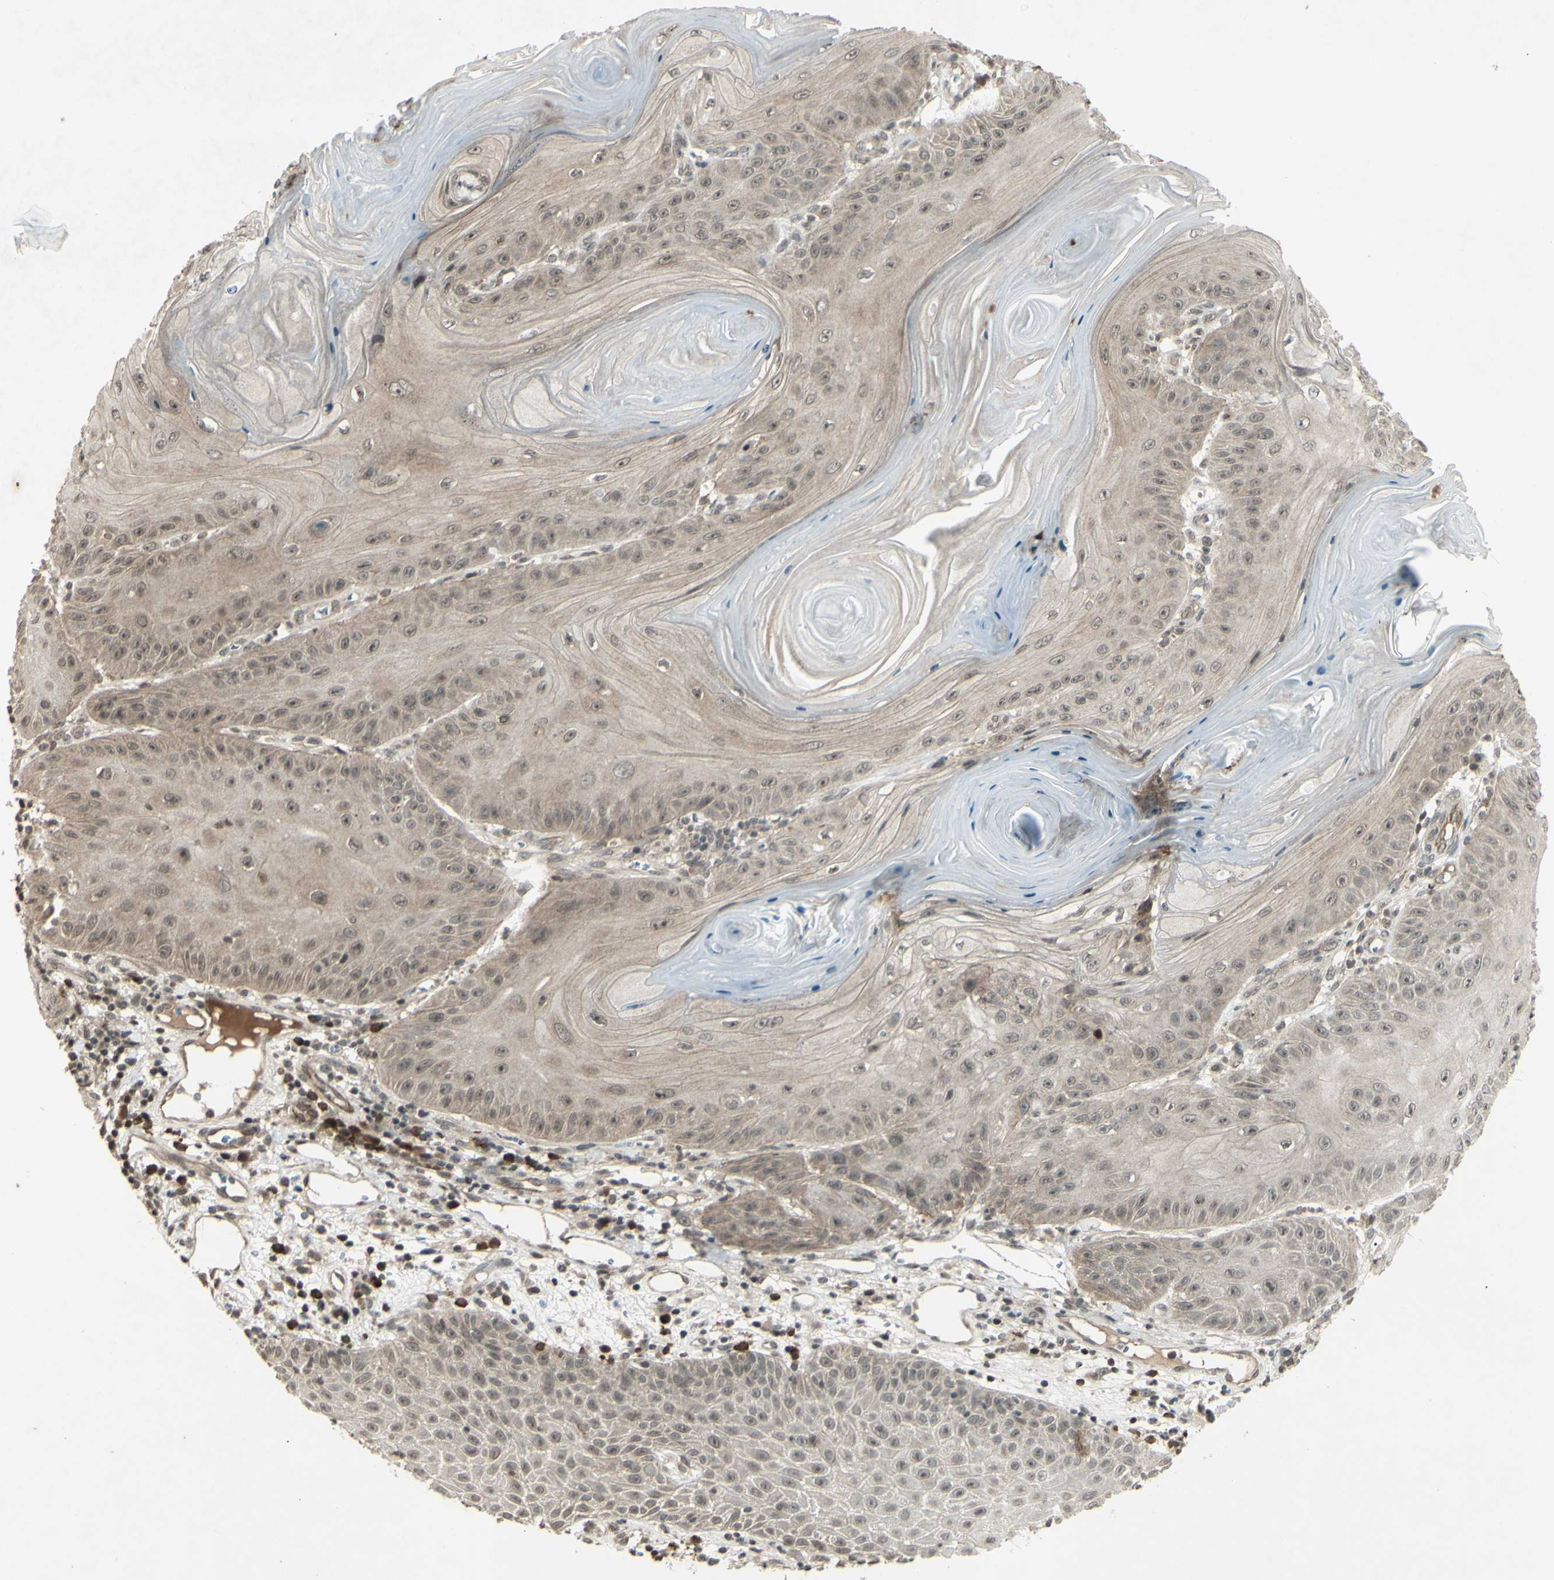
{"staining": {"intensity": "weak", "quantity": ">75%", "location": "cytoplasmic/membranous"}, "tissue": "skin cancer", "cell_type": "Tumor cells", "image_type": "cancer", "snomed": [{"axis": "morphology", "description": "Squamous cell carcinoma, NOS"}, {"axis": "topography", "description": "Skin"}], "caption": "Tumor cells reveal low levels of weak cytoplasmic/membranous staining in approximately >75% of cells in human squamous cell carcinoma (skin).", "gene": "BLNK", "patient": {"sex": "female", "age": 78}}